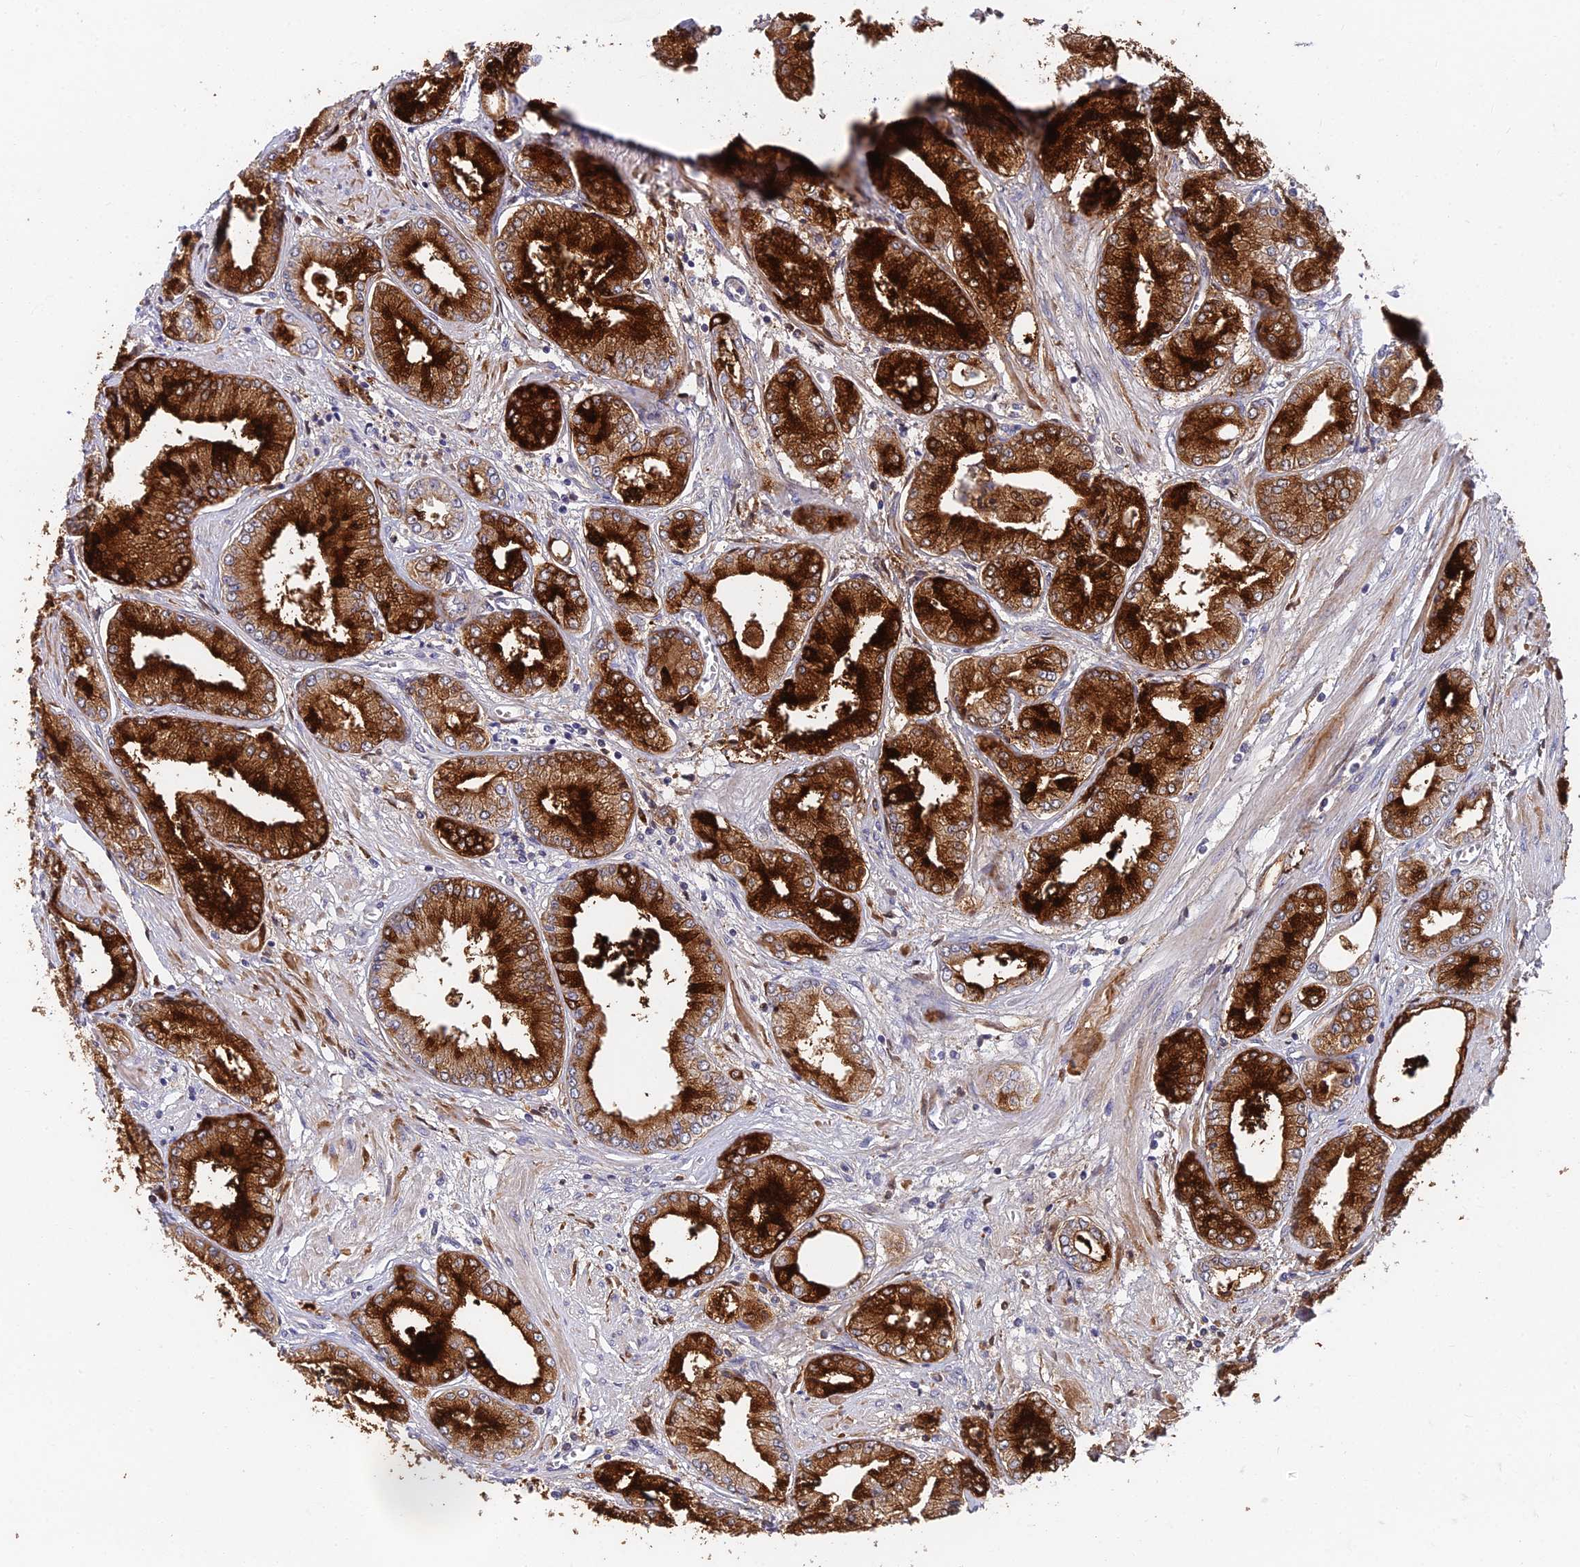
{"staining": {"intensity": "strong", "quantity": ">75%", "location": "cytoplasmic/membranous"}, "tissue": "prostate cancer", "cell_type": "Tumor cells", "image_type": "cancer", "snomed": [{"axis": "morphology", "description": "Adenocarcinoma, Low grade"}, {"axis": "topography", "description": "Prostate"}], "caption": "Immunohistochemical staining of human prostate cancer (adenocarcinoma (low-grade)) demonstrates high levels of strong cytoplasmic/membranous staining in about >75% of tumor cells.", "gene": "NSMCE1", "patient": {"sex": "male", "age": 60}}